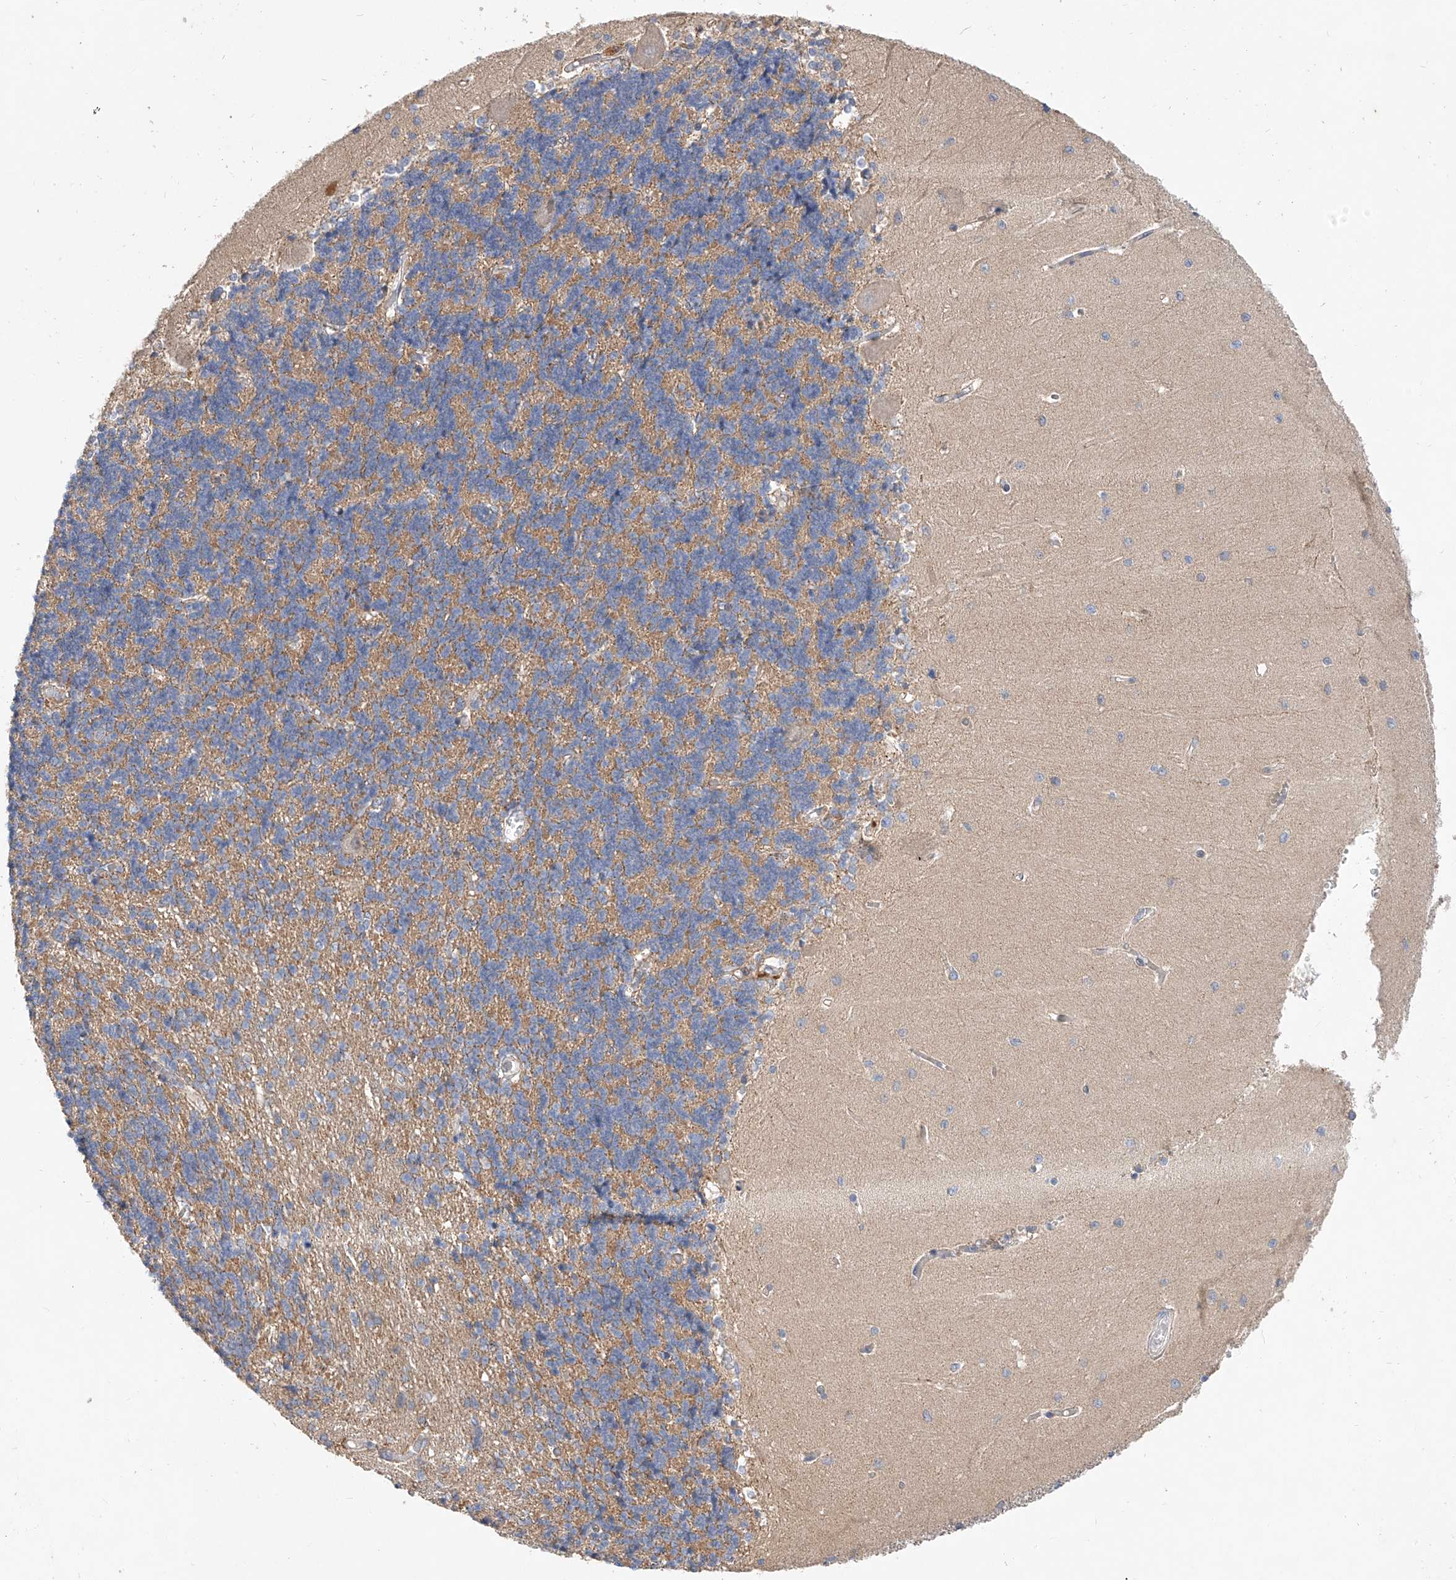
{"staining": {"intensity": "moderate", "quantity": "25%-75%", "location": "cytoplasmic/membranous"}, "tissue": "cerebellum", "cell_type": "Cells in granular layer", "image_type": "normal", "snomed": [{"axis": "morphology", "description": "Normal tissue, NOS"}, {"axis": "topography", "description": "Cerebellum"}], "caption": "High-magnification brightfield microscopy of normal cerebellum stained with DAB (brown) and counterstained with hematoxylin (blue). cells in granular layer exhibit moderate cytoplasmic/membranous expression is appreciated in approximately25%-75% of cells.", "gene": "AMD1", "patient": {"sex": "male", "age": 37}}